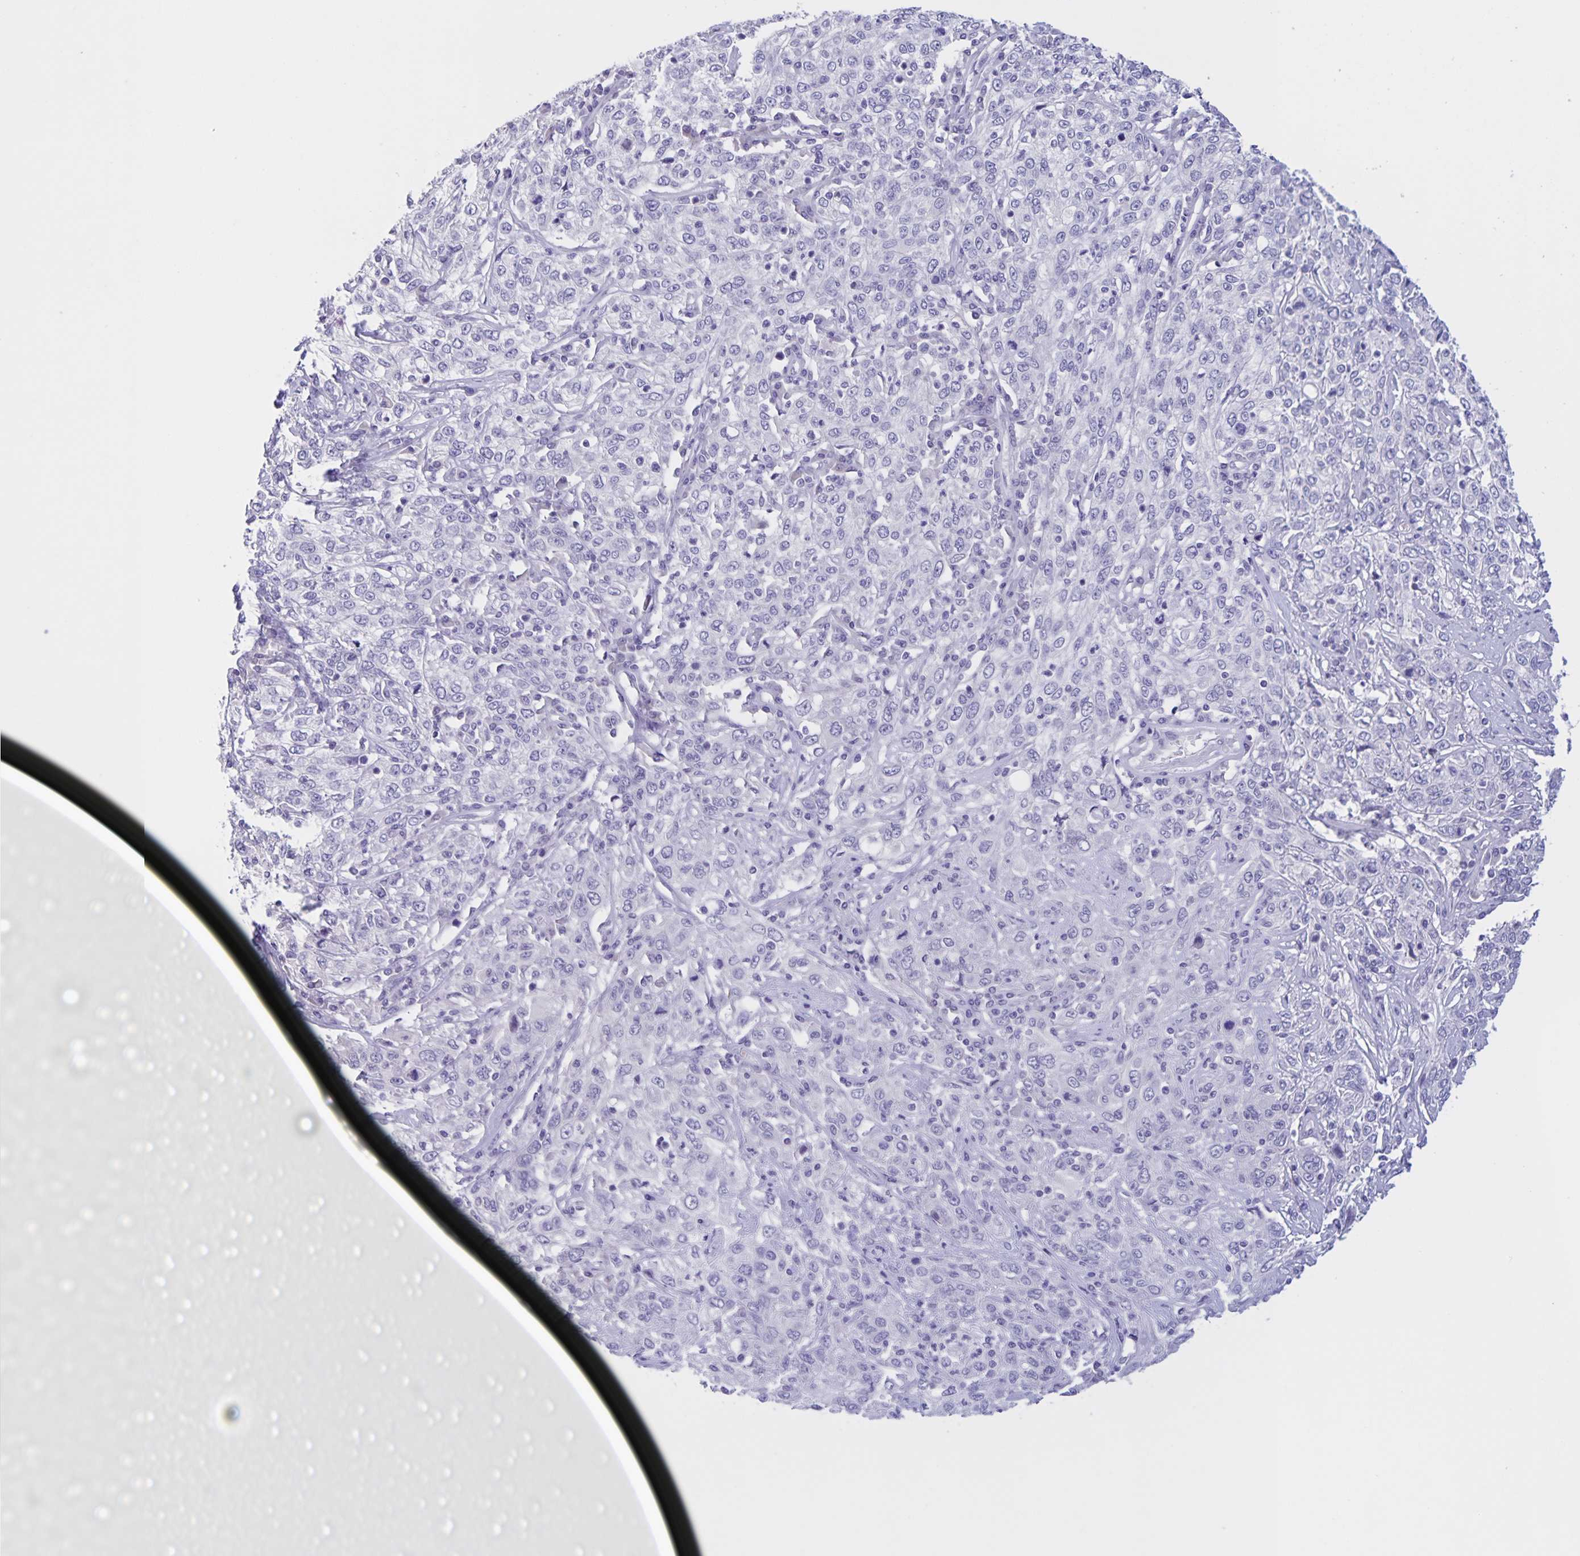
{"staining": {"intensity": "negative", "quantity": "none", "location": "none"}, "tissue": "cervical cancer", "cell_type": "Tumor cells", "image_type": "cancer", "snomed": [{"axis": "morphology", "description": "Squamous cell carcinoma, NOS"}, {"axis": "topography", "description": "Cervix"}], "caption": "Cervical cancer (squamous cell carcinoma) was stained to show a protein in brown. There is no significant staining in tumor cells.", "gene": "DMGDH", "patient": {"sex": "female", "age": 46}}